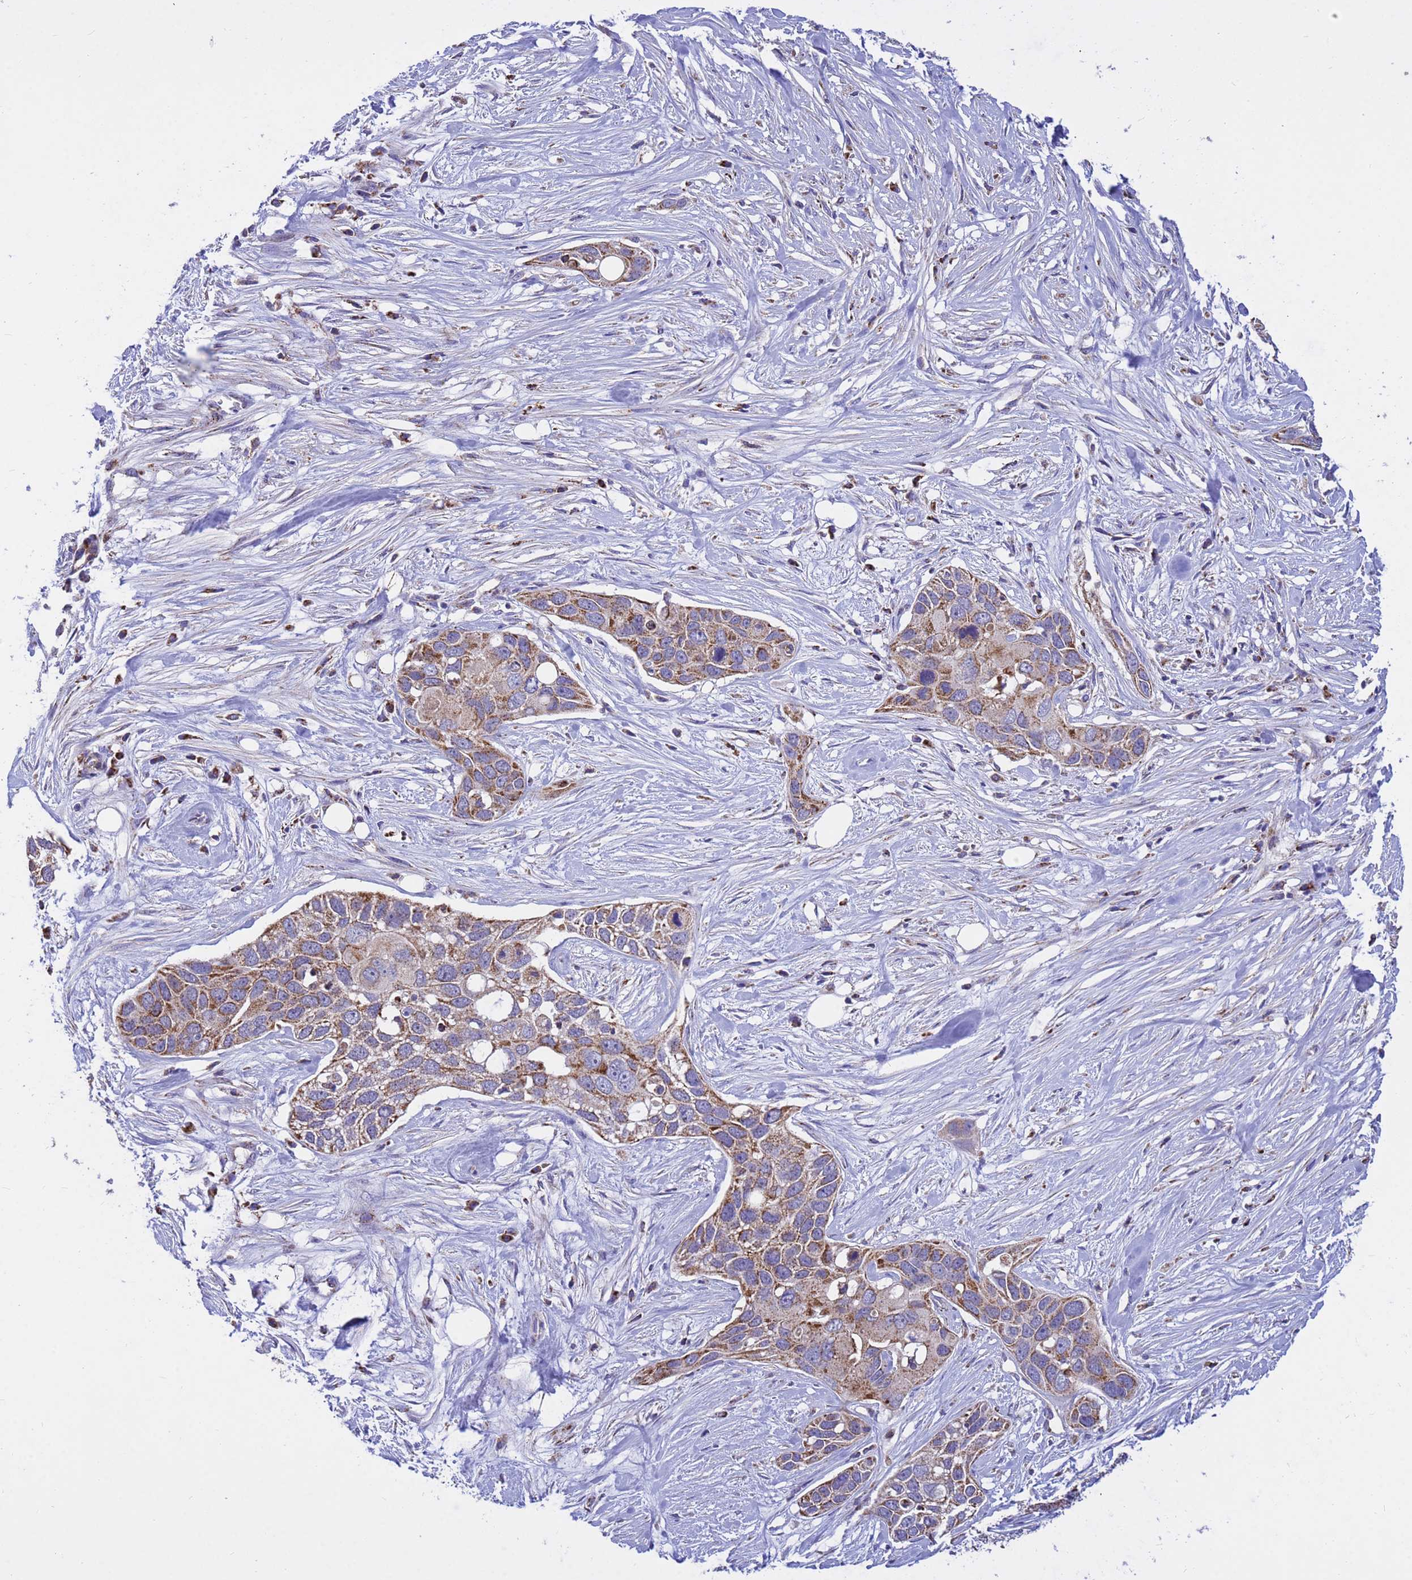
{"staining": {"intensity": "moderate", "quantity": ">75%", "location": "cytoplasmic/membranous"}, "tissue": "pancreatic cancer", "cell_type": "Tumor cells", "image_type": "cancer", "snomed": [{"axis": "morphology", "description": "Adenocarcinoma, NOS"}, {"axis": "topography", "description": "Pancreas"}], "caption": "Protein expression analysis of human pancreatic cancer reveals moderate cytoplasmic/membranous staining in approximately >75% of tumor cells.", "gene": "TUBGCP3", "patient": {"sex": "female", "age": 60}}